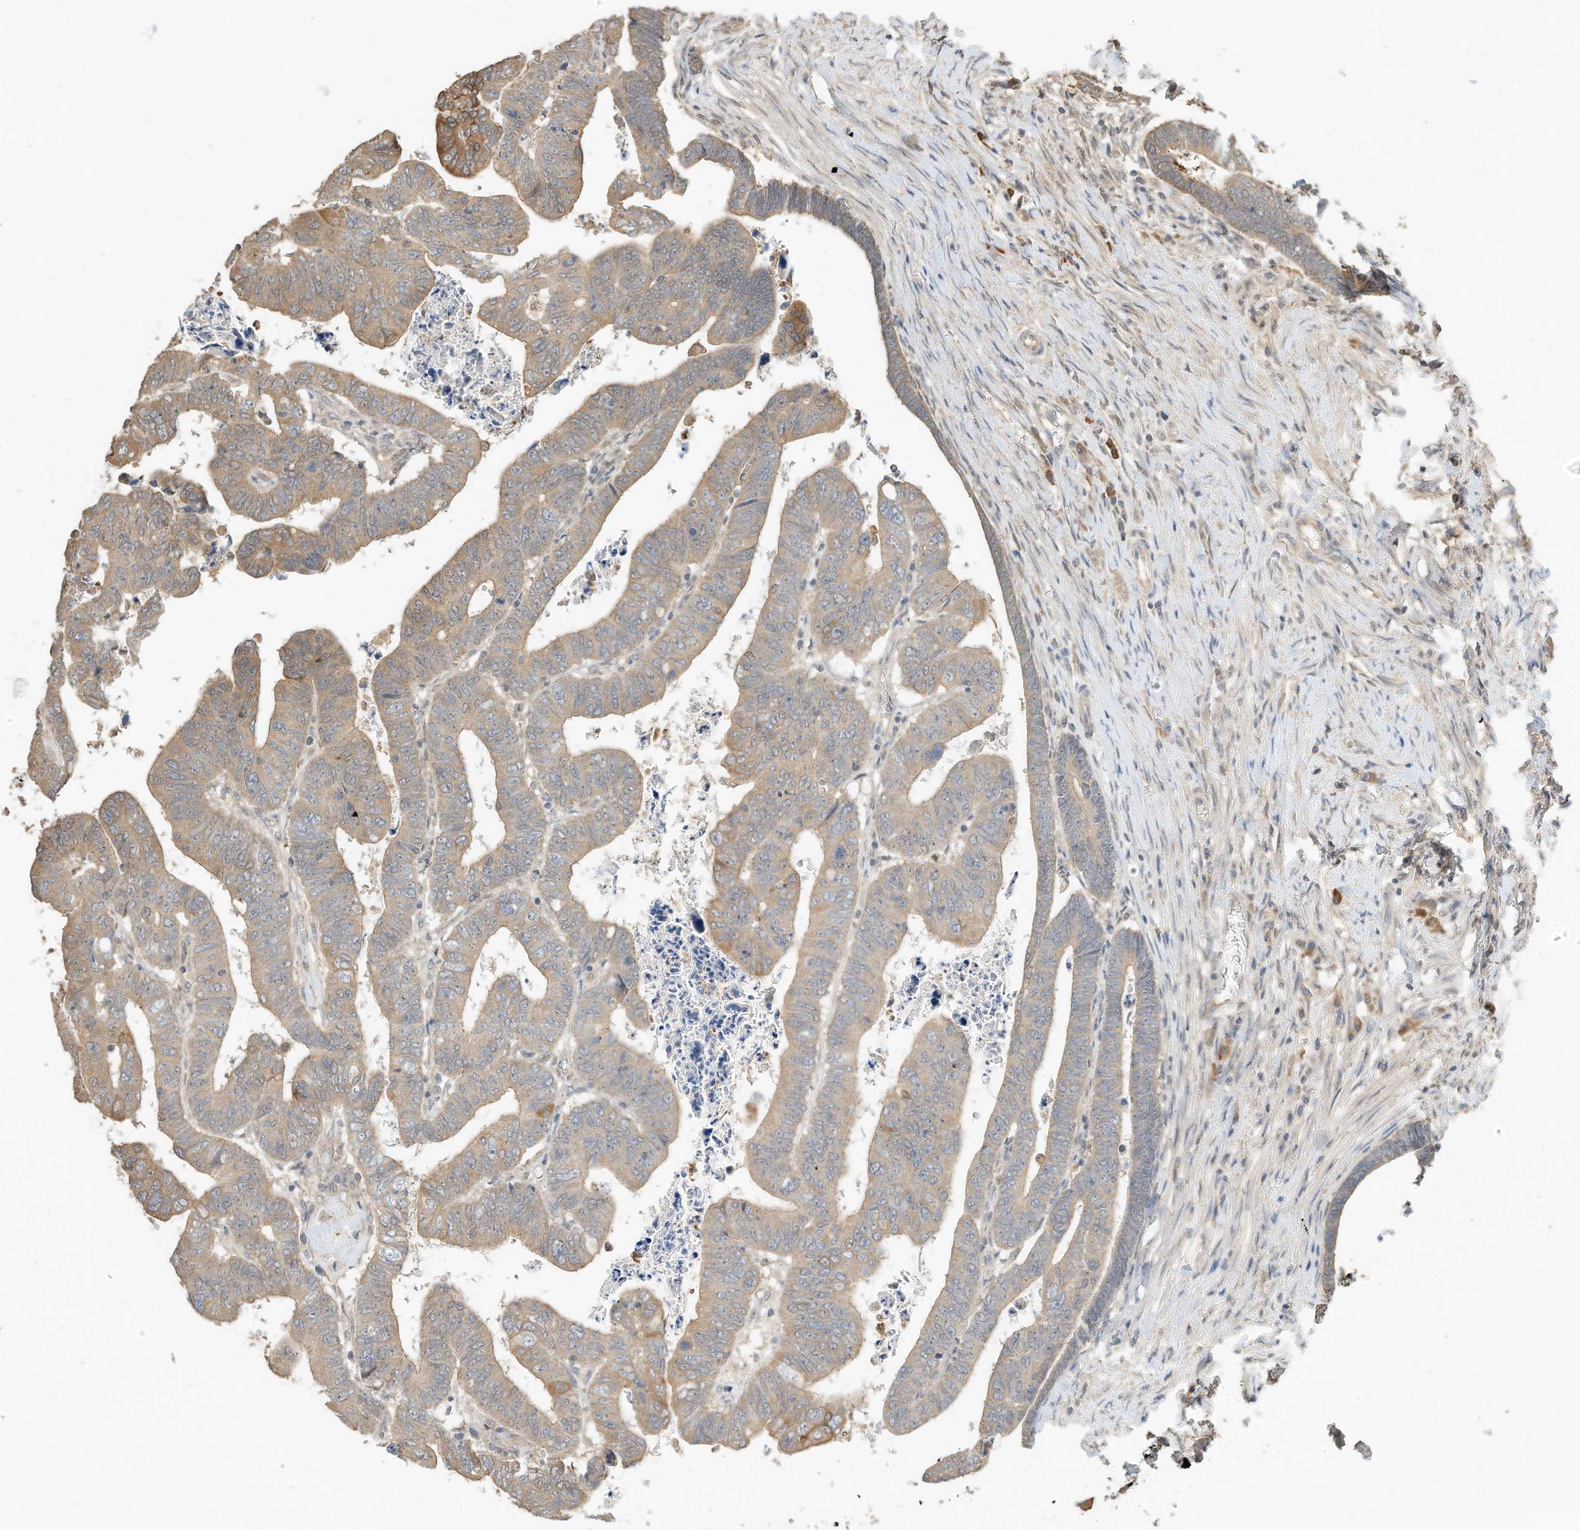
{"staining": {"intensity": "weak", "quantity": ">75%", "location": "cytoplasmic/membranous"}, "tissue": "colorectal cancer", "cell_type": "Tumor cells", "image_type": "cancer", "snomed": [{"axis": "morphology", "description": "Normal tissue, NOS"}, {"axis": "morphology", "description": "Adenocarcinoma, NOS"}, {"axis": "topography", "description": "Rectum"}], "caption": "IHC (DAB (3,3'-diaminobenzidine)) staining of colorectal adenocarcinoma displays weak cytoplasmic/membranous protein positivity in about >75% of tumor cells.", "gene": "OFD1", "patient": {"sex": "female", "age": 65}}